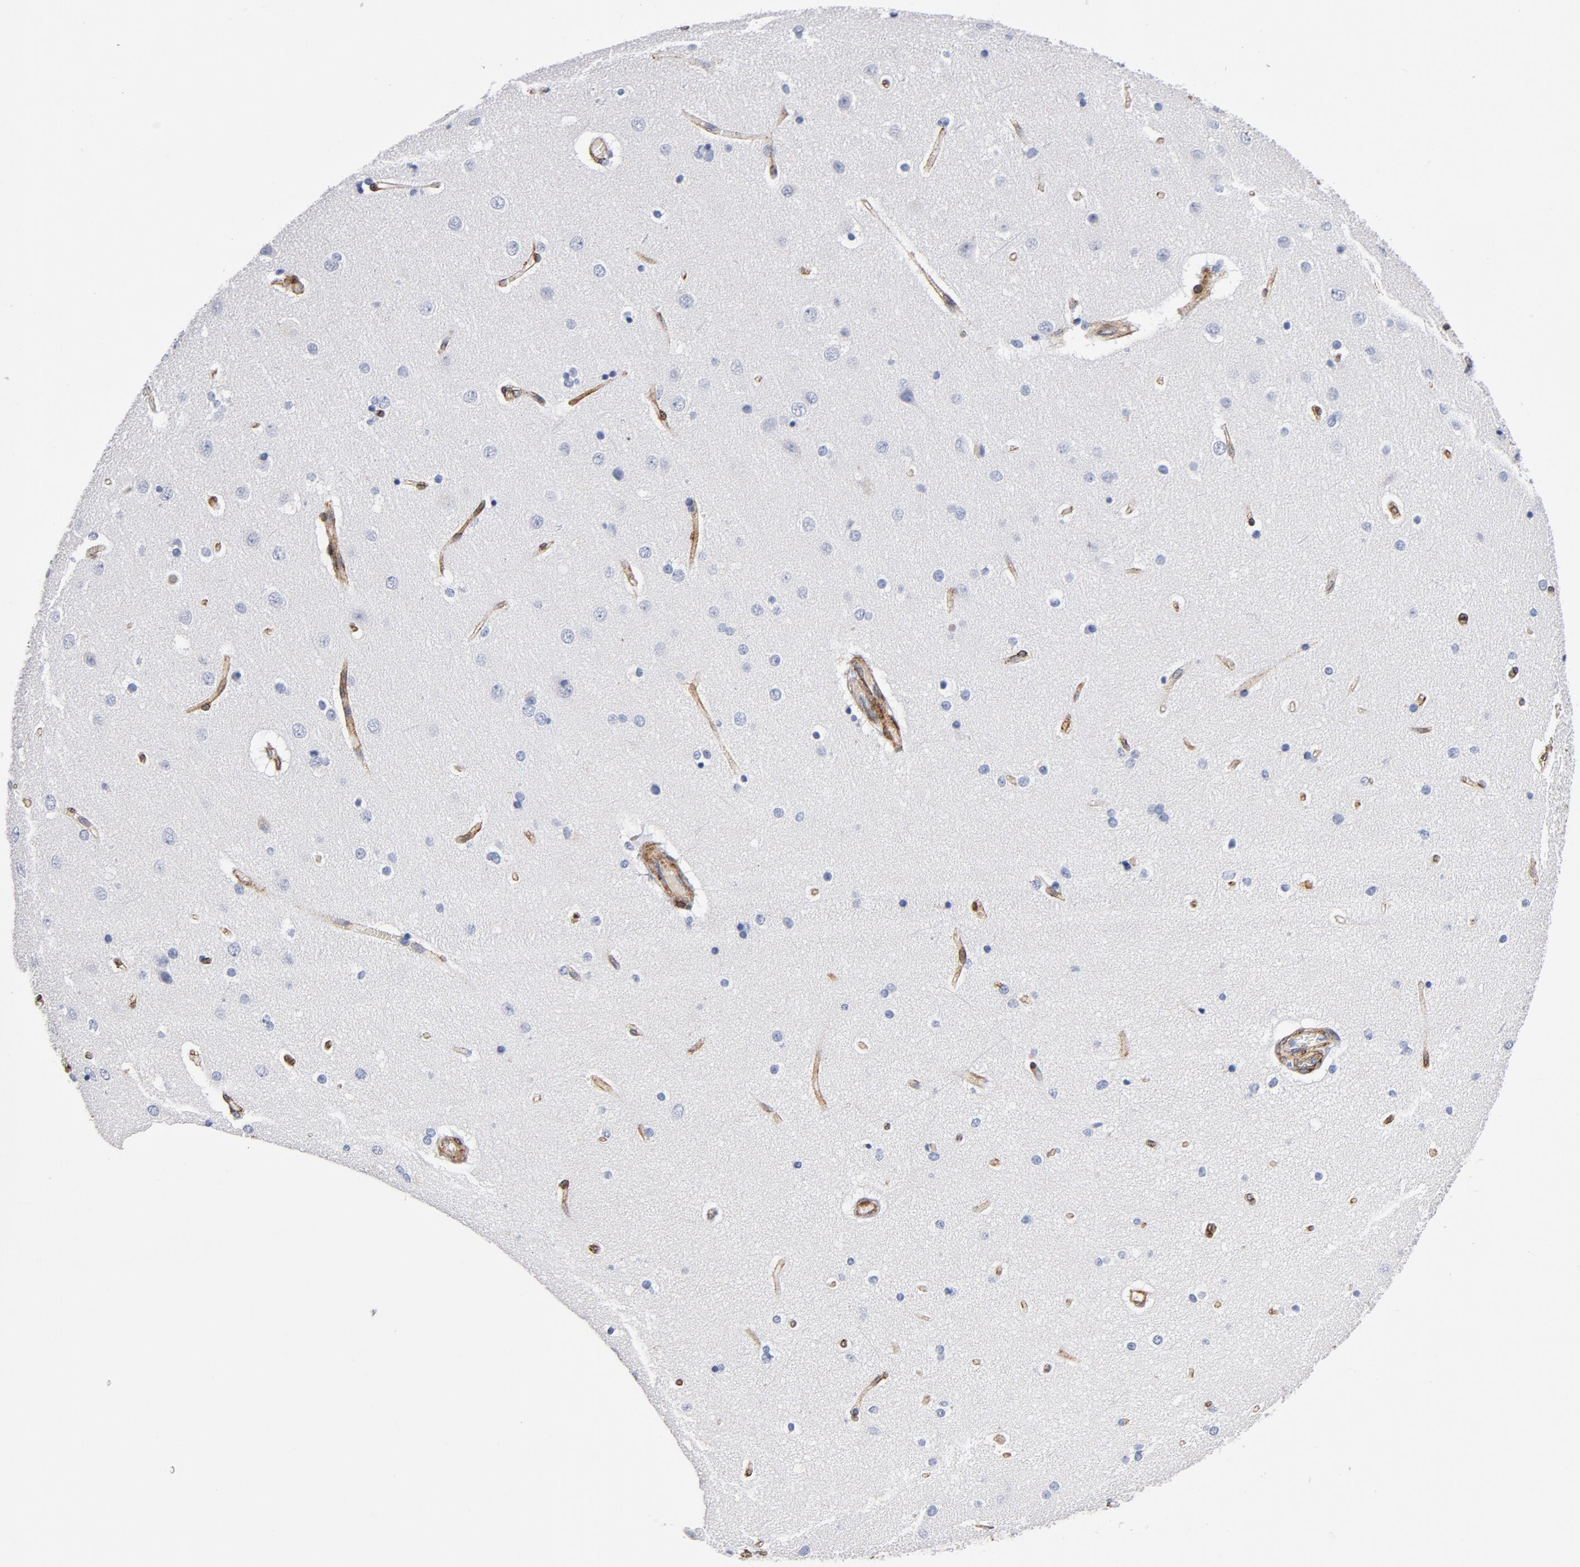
{"staining": {"intensity": "moderate", "quantity": ">75%", "location": "cytoplasmic/membranous"}, "tissue": "cerebral cortex", "cell_type": "Endothelial cells", "image_type": "normal", "snomed": [{"axis": "morphology", "description": "Normal tissue, NOS"}, {"axis": "topography", "description": "Cerebral cortex"}], "caption": "Brown immunohistochemical staining in unremarkable human cerebral cortex exhibits moderate cytoplasmic/membranous positivity in approximately >75% of endothelial cells. (Stains: DAB (3,3'-diaminobenzidine) in brown, nuclei in blue, Microscopy: brightfield microscopy at high magnification).", "gene": "SERPINH1", "patient": {"sex": "female", "age": 54}}